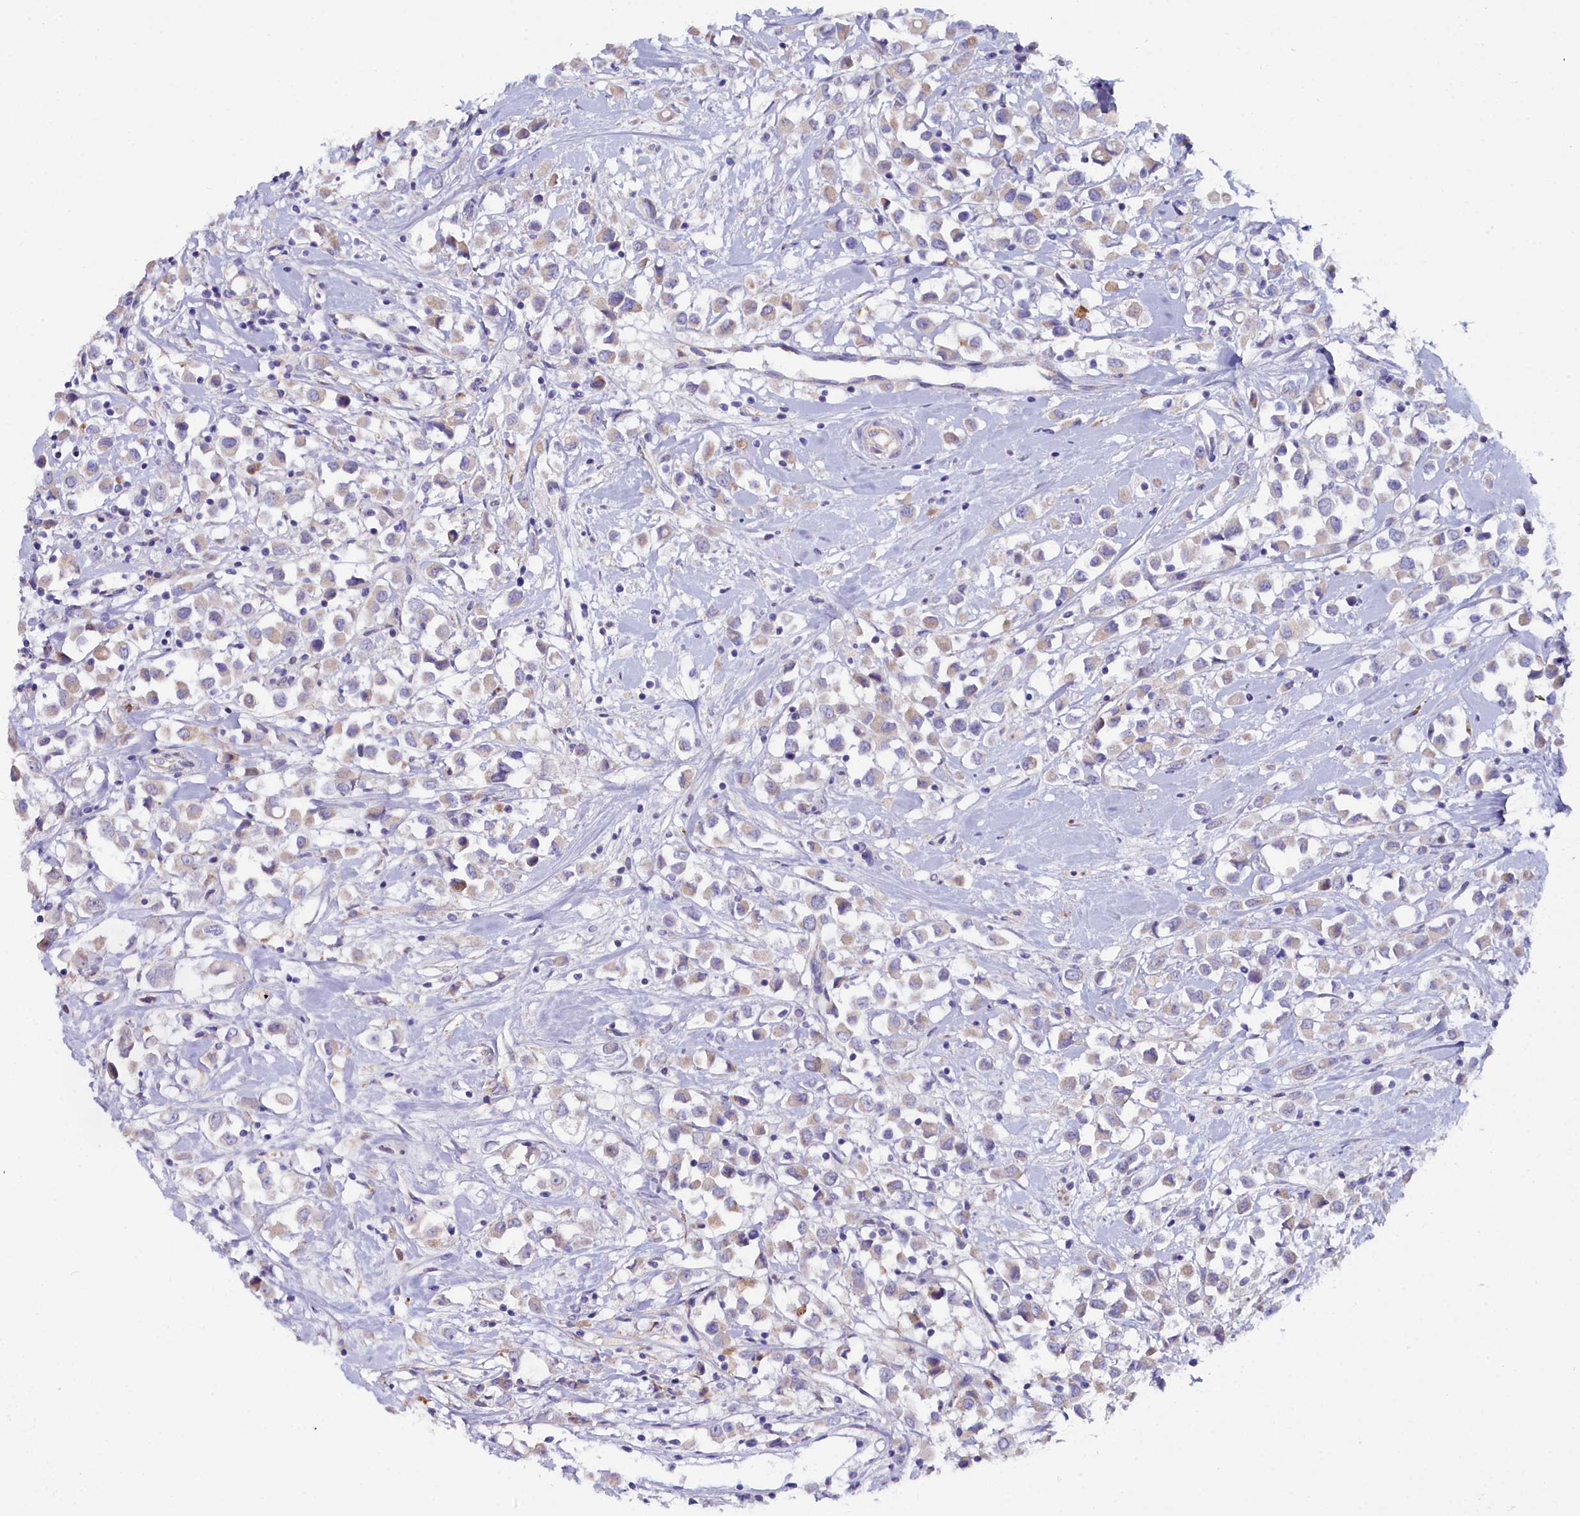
{"staining": {"intensity": "weak", "quantity": "<25%", "location": "cytoplasmic/membranous"}, "tissue": "breast cancer", "cell_type": "Tumor cells", "image_type": "cancer", "snomed": [{"axis": "morphology", "description": "Duct carcinoma"}, {"axis": "topography", "description": "Breast"}], "caption": "A high-resolution histopathology image shows IHC staining of breast intraductal carcinoma, which reveals no significant expression in tumor cells.", "gene": "SLC49A3", "patient": {"sex": "female", "age": 61}}